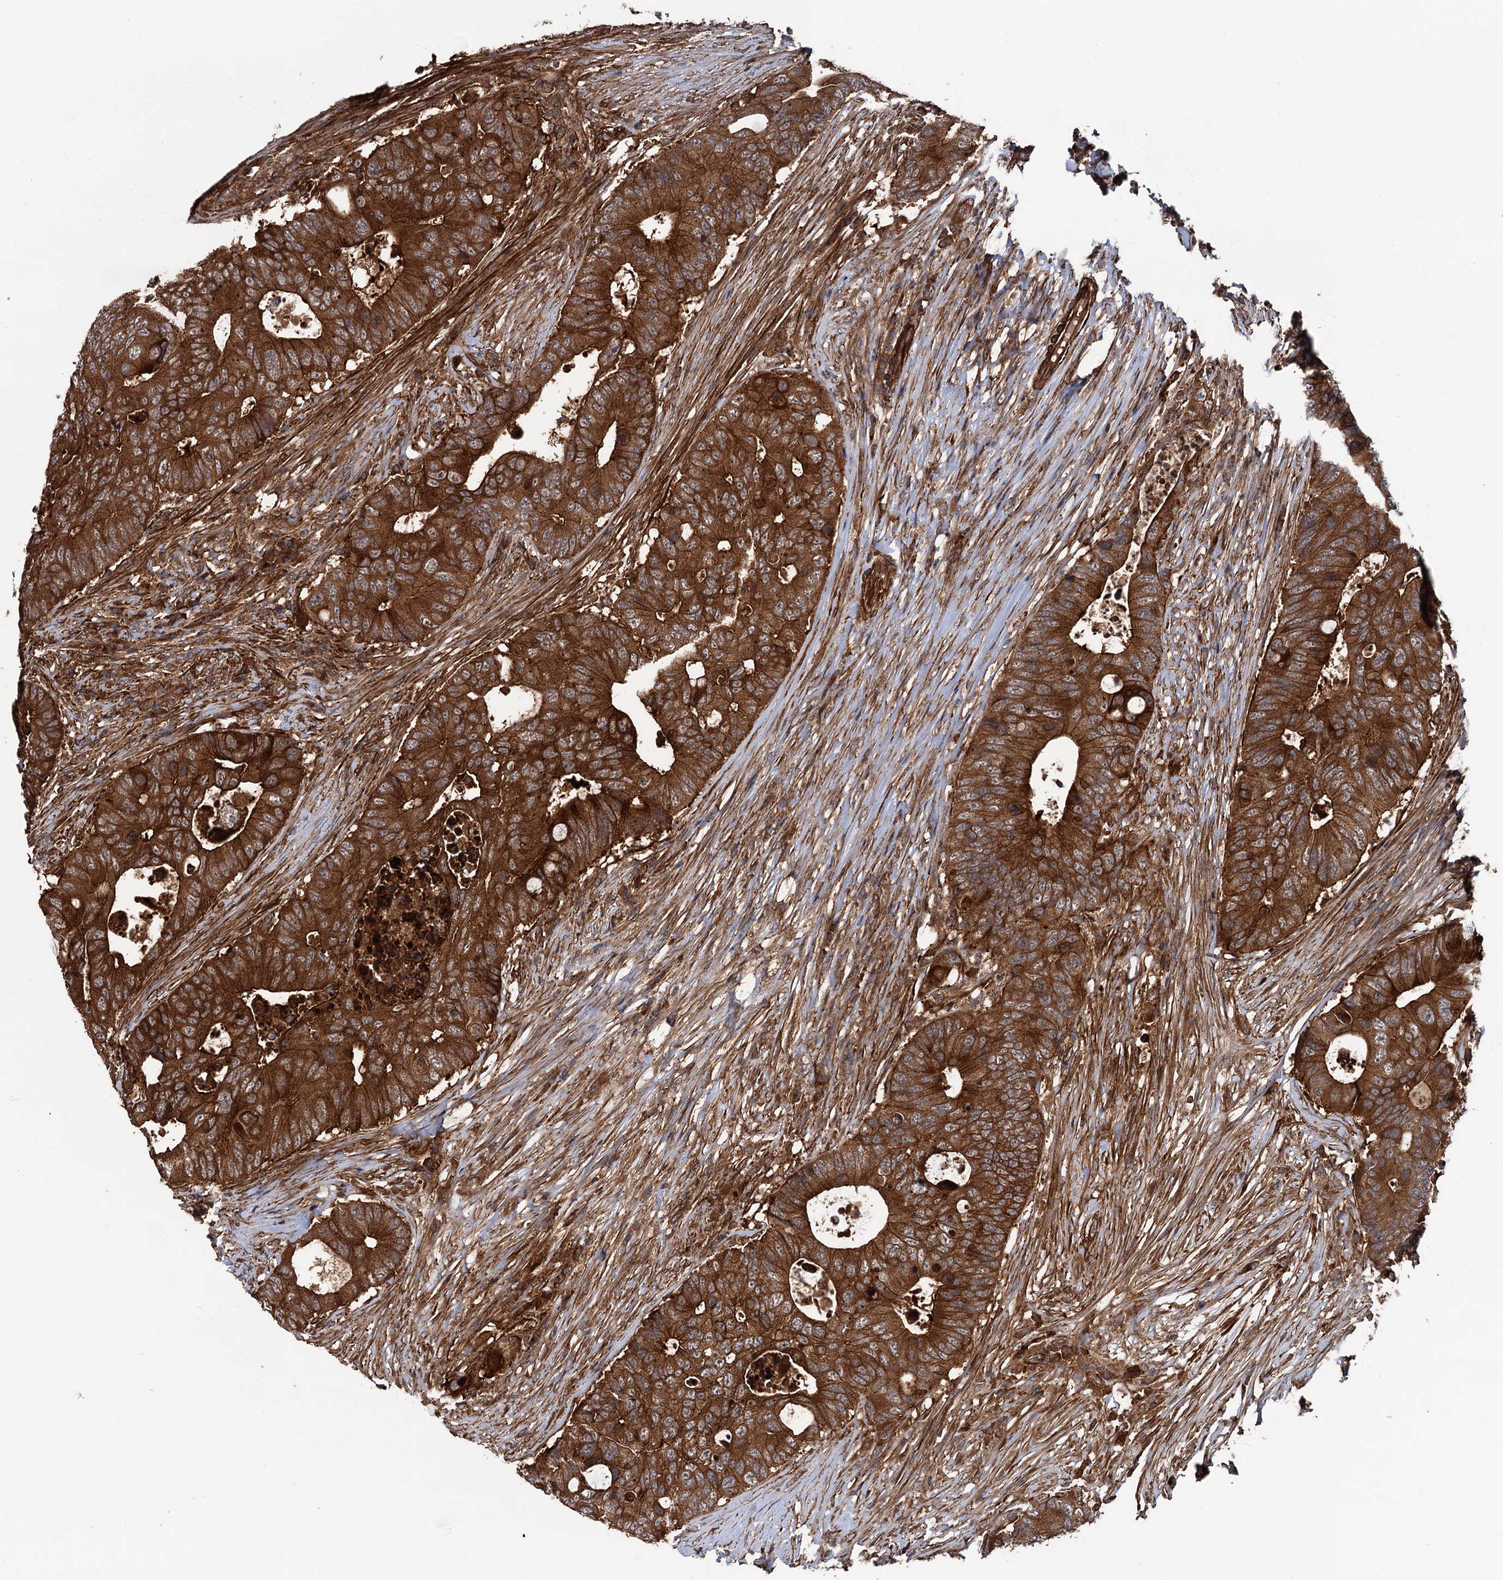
{"staining": {"intensity": "strong", "quantity": ">75%", "location": "cytoplasmic/membranous"}, "tissue": "colorectal cancer", "cell_type": "Tumor cells", "image_type": "cancer", "snomed": [{"axis": "morphology", "description": "Adenocarcinoma, NOS"}, {"axis": "topography", "description": "Colon"}], "caption": "Immunohistochemistry (DAB) staining of human colorectal adenocarcinoma displays strong cytoplasmic/membranous protein positivity in approximately >75% of tumor cells. (DAB (3,3'-diaminobenzidine) = brown stain, brightfield microscopy at high magnification).", "gene": "ATP8B4", "patient": {"sex": "male", "age": 71}}